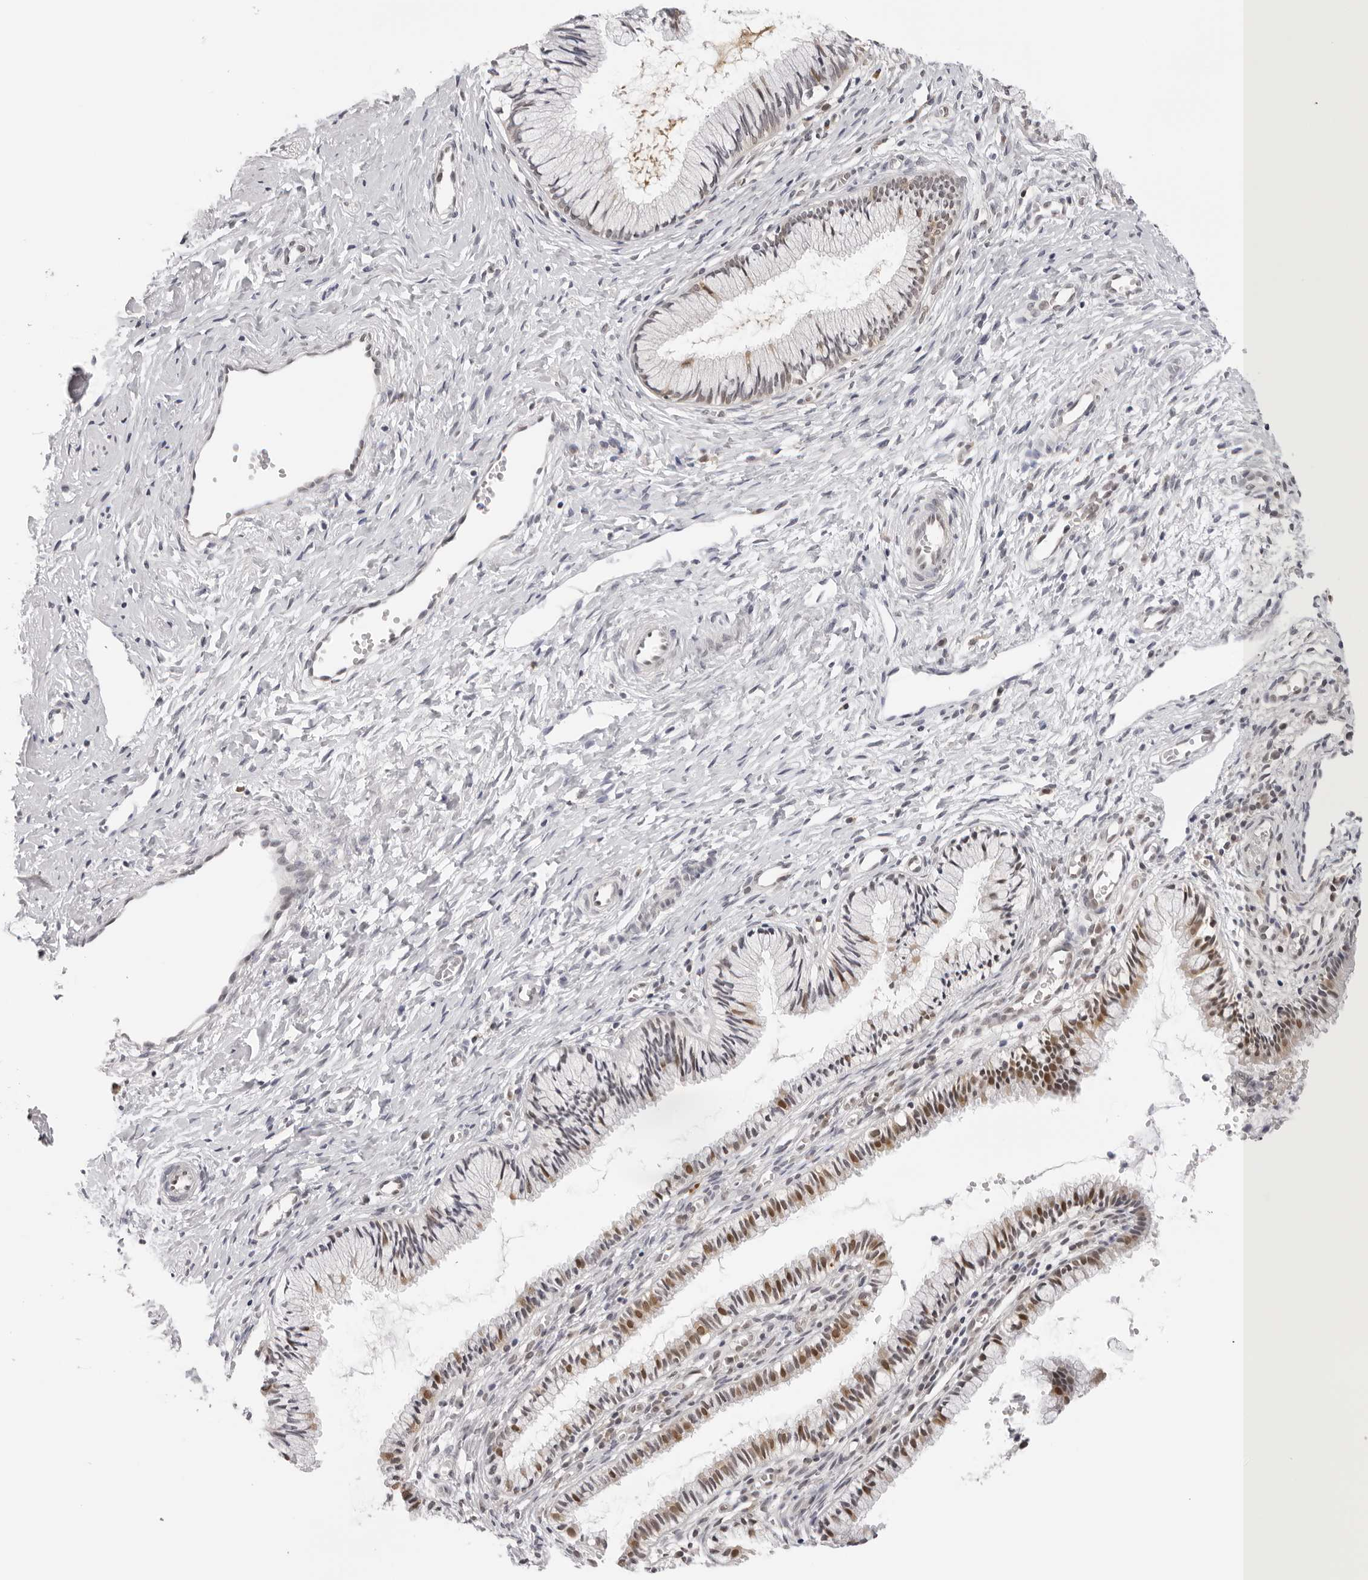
{"staining": {"intensity": "moderate", "quantity": "25%-75%", "location": "nuclear"}, "tissue": "cervix", "cell_type": "Glandular cells", "image_type": "normal", "snomed": [{"axis": "morphology", "description": "Normal tissue, NOS"}, {"axis": "topography", "description": "Cervix"}], "caption": "Immunohistochemical staining of unremarkable human cervix displays moderate nuclear protein positivity in approximately 25%-75% of glandular cells. Using DAB (3,3'-diaminobenzidine) (brown) and hematoxylin (blue) stains, captured at high magnification using brightfield microscopy.", "gene": "WDR77", "patient": {"sex": "female", "age": 27}}